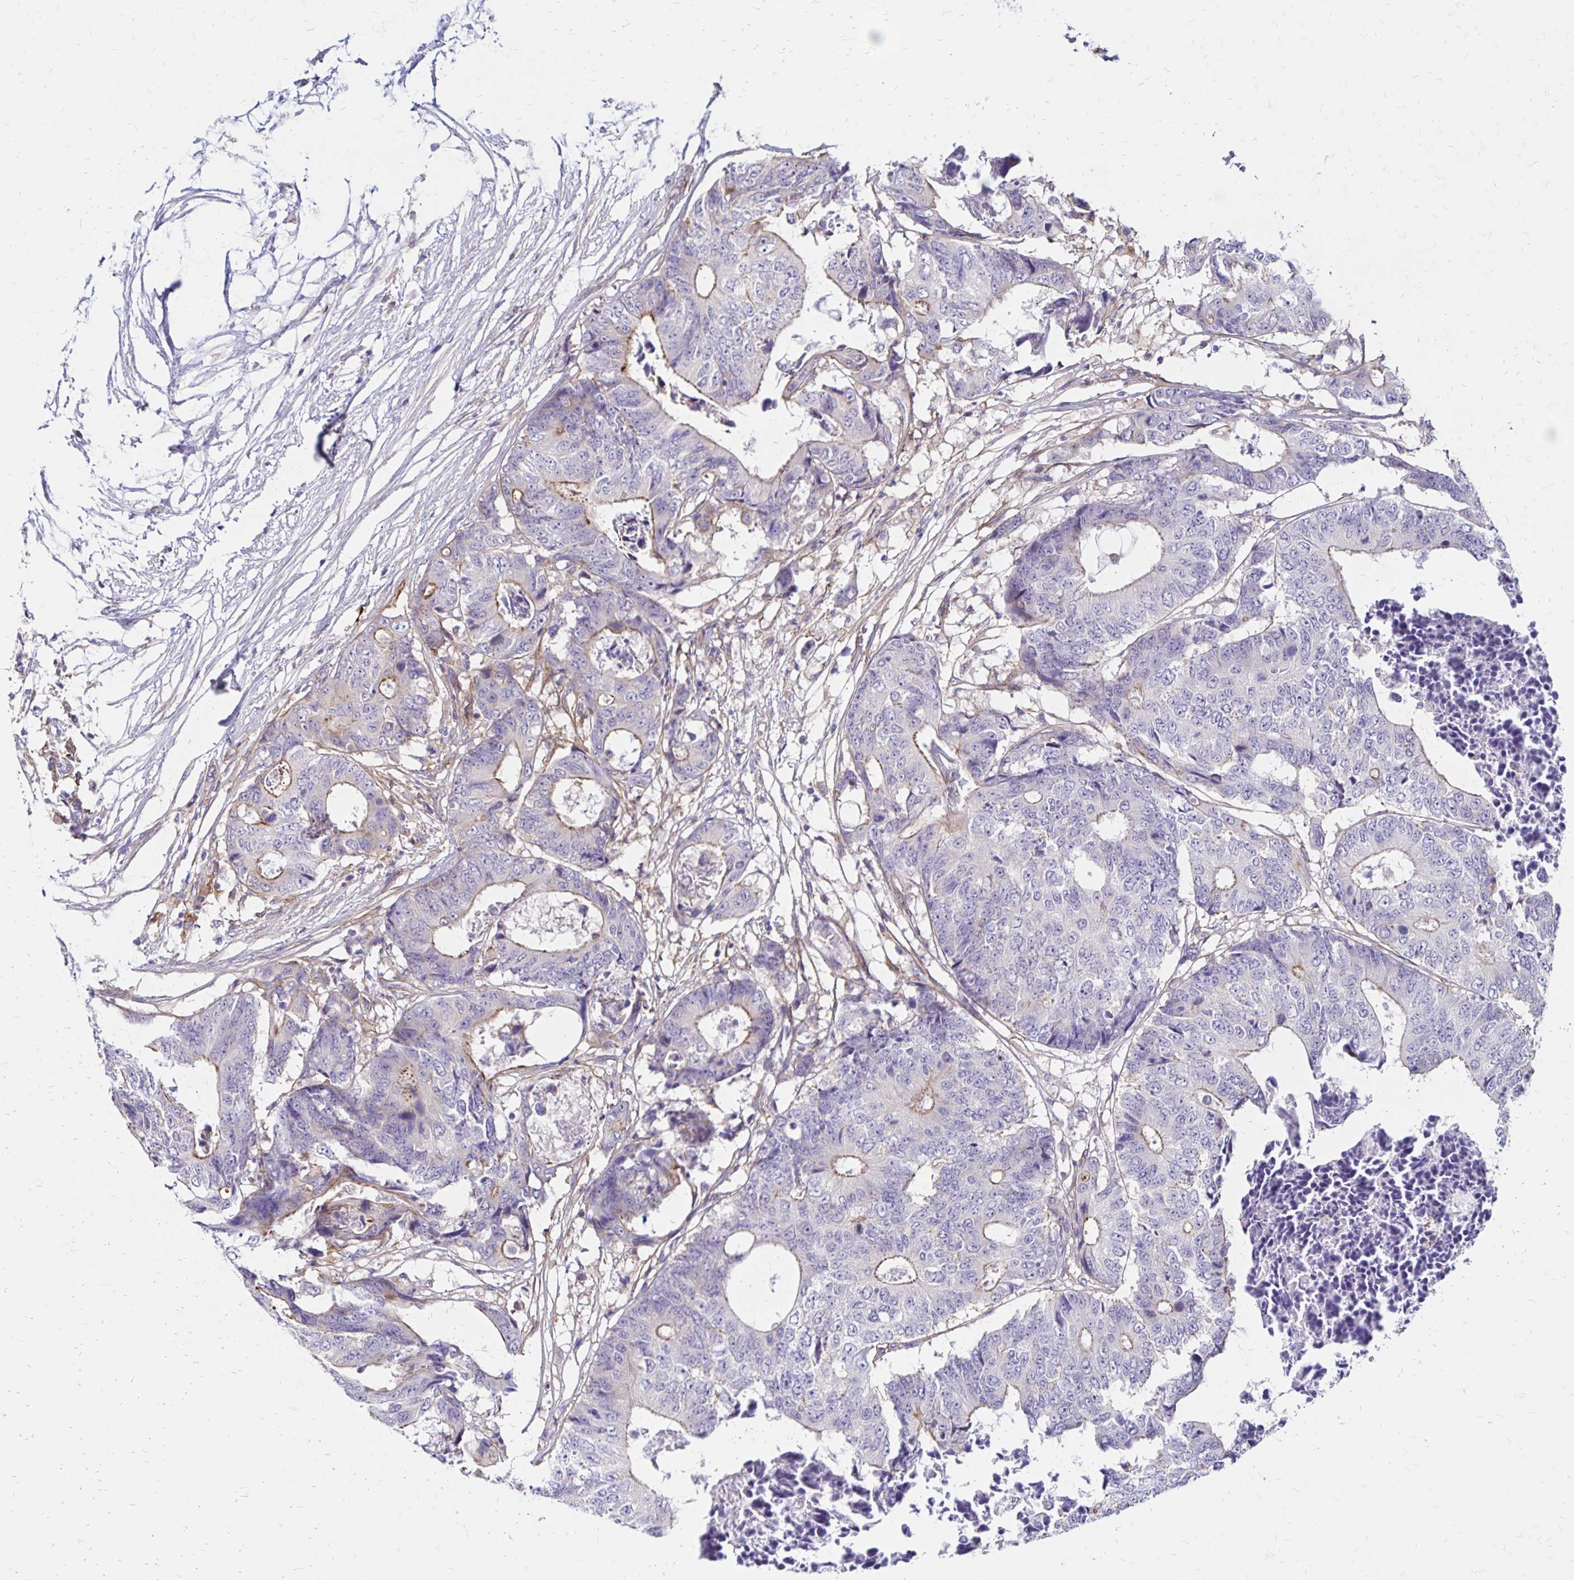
{"staining": {"intensity": "weak", "quantity": "<25%", "location": "cytoplasmic/membranous"}, "tissue": "colorectal cancer", "cell_type": "Tumor cells", "image_type": "cancer", "snomed": [{"axis": "morphology", "description": "Adenocarcinoma, NOS"}, {"axis": "topography", "description": "Colon"}], "caption": "High magnification brightfield microscopy of colorectal cancer (adenocarcinoma) stained with DAB (3,3'-diaminobenzidine) (brown) and counterstained with hematoxylin (blue): tumor cells show no significant expression.", "gene": "TNS3", "patient": {"sex": "female", "age": 48}}